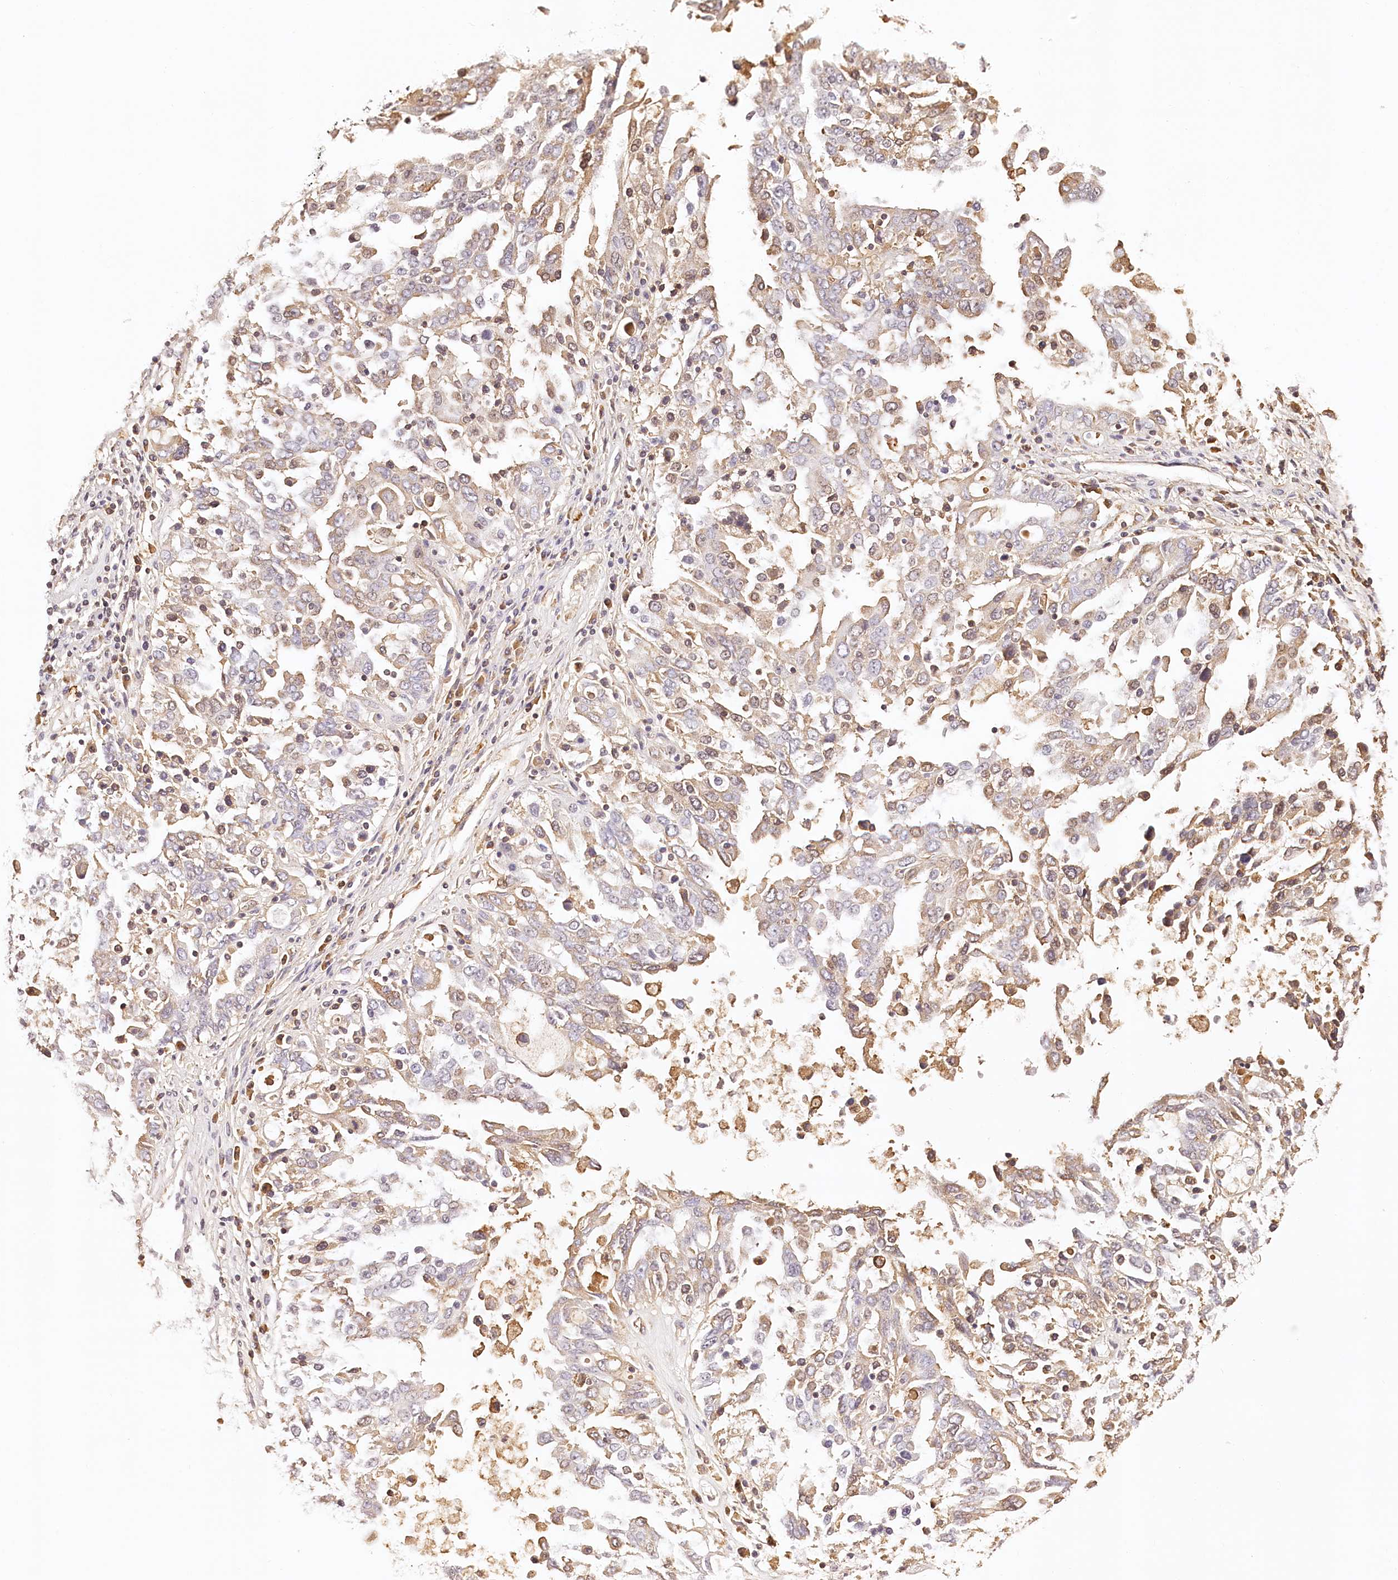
{"staining": {"intensity": "weak", "quantity": "25%-75%", "location": "cytoplasmic/membranous"}, "tissue": "ovarian cancer", "cell_type": "Tumor cells", "image_type": "cancer", "snomed": [{"axis": "morphology", "description": "Carcinoma, endometroid"}, {"axis": "topography", "description": "Ovary"}], "caption": "Immunohistochemistry (IHC) (DAB) staining of ovarian cancer (endometroid carcinoma) displays weak cytoplasmic/membranous protein expression in approximately 25%-75% of tumor cells. The staining was performed using DAB (3,3'-diaminobenzidine) to visualize the protein expression in brown, while the nuclei were stained in blue with hematoxylin (Magnification: 20x).", "gene": "SYNGR1", "patient": {"sex": "female", "age": 62}}